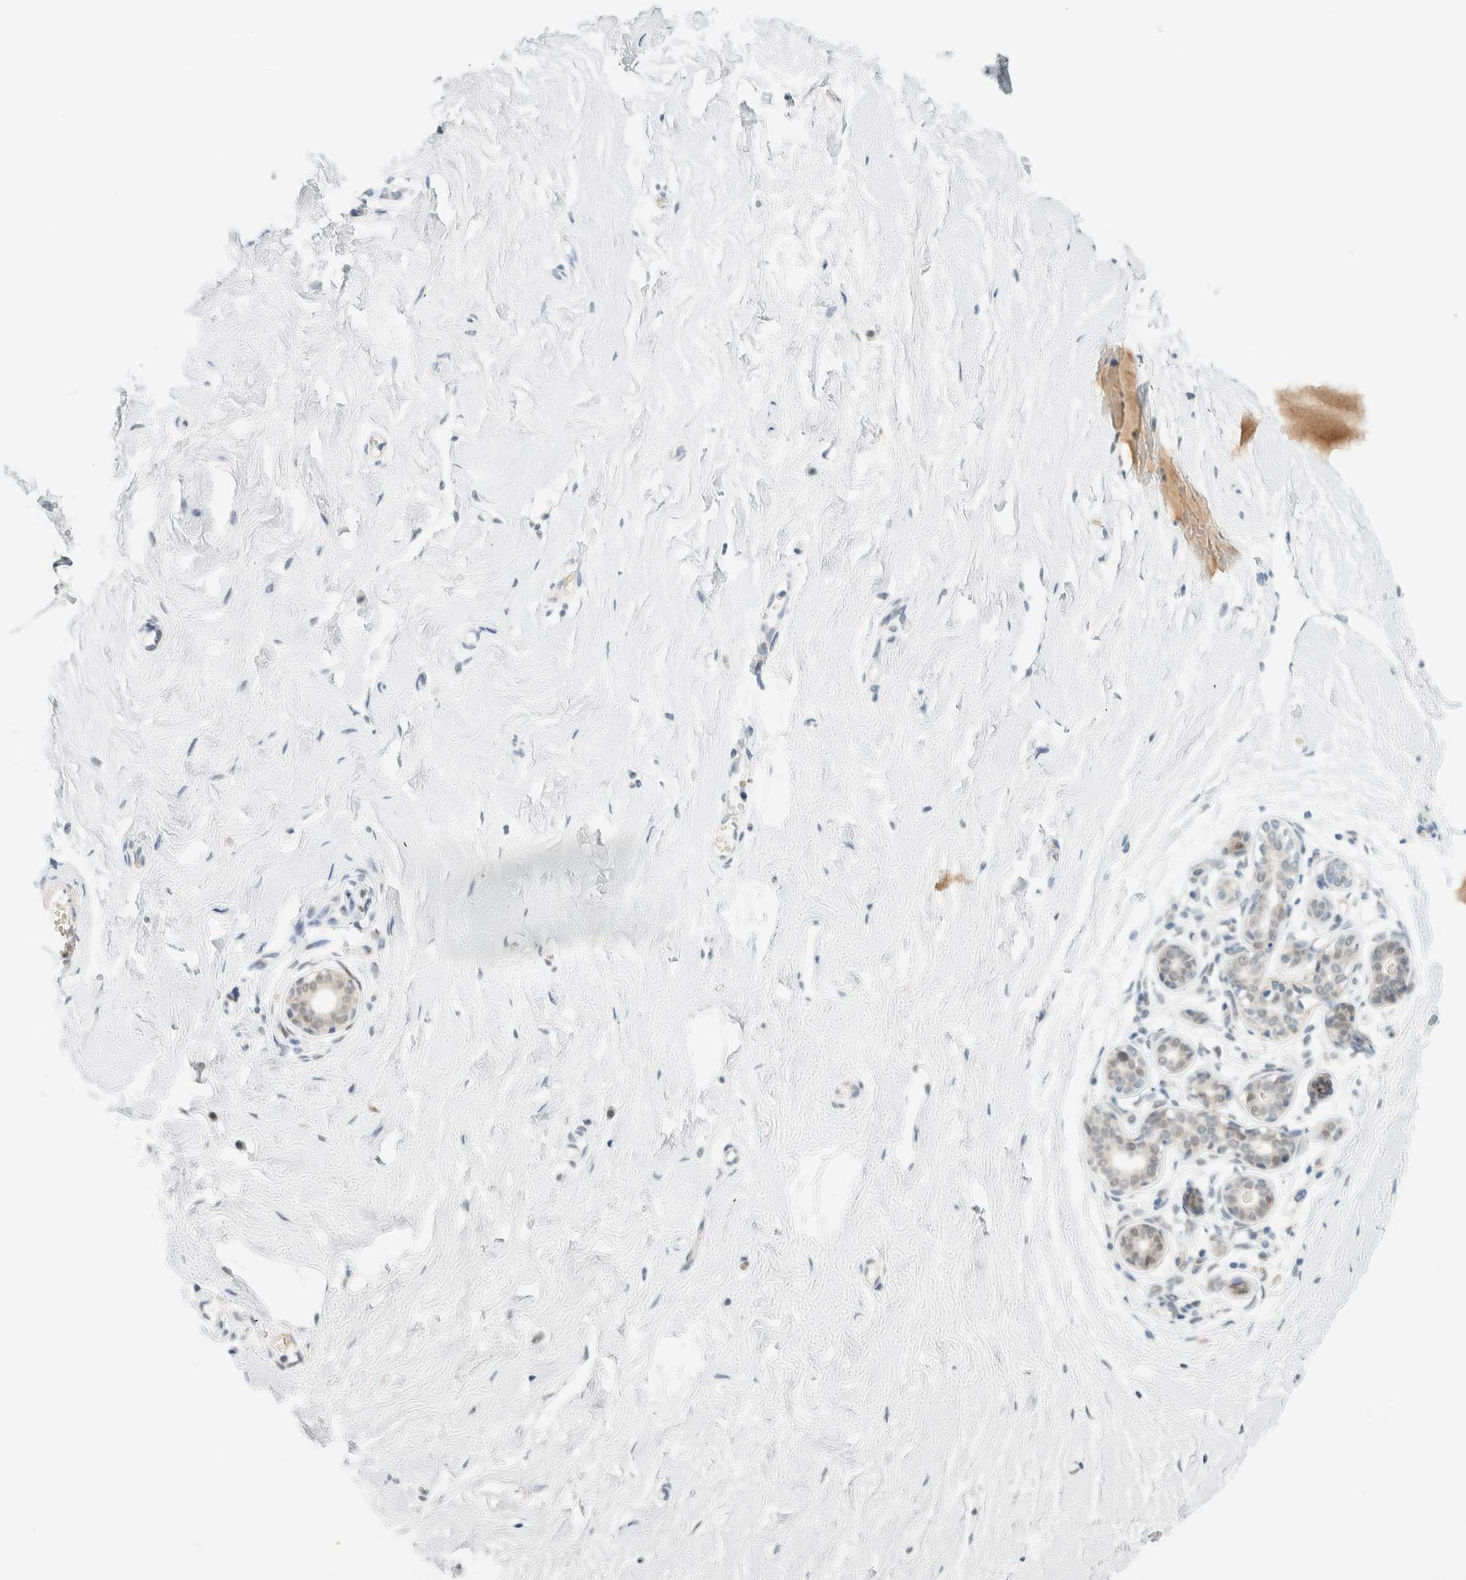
{"staining": {"intensity": "negative", "quantity": "none", "location": "none"}, "tissue": "breast", "cell_type": "Adipocytes", "image_type": "normal", "snomed": [{"axis": "morphology", "description": "Normal tissue, NOS"}, {"axis": "topography", "description": "Breast"}], "caption": "This image is of benign breast stained with IHC to label a protein in brown with the nuclei are counter-stained blue. There is no expression in adipocytes. (Stains: DAB immunohistochemistry (IHC) with hematoxylin counter stain, Microscopy: brightfield microscopy at high magnification).", "gene": "ZNF683", "patient": {"sex": "female", "age": 23}}